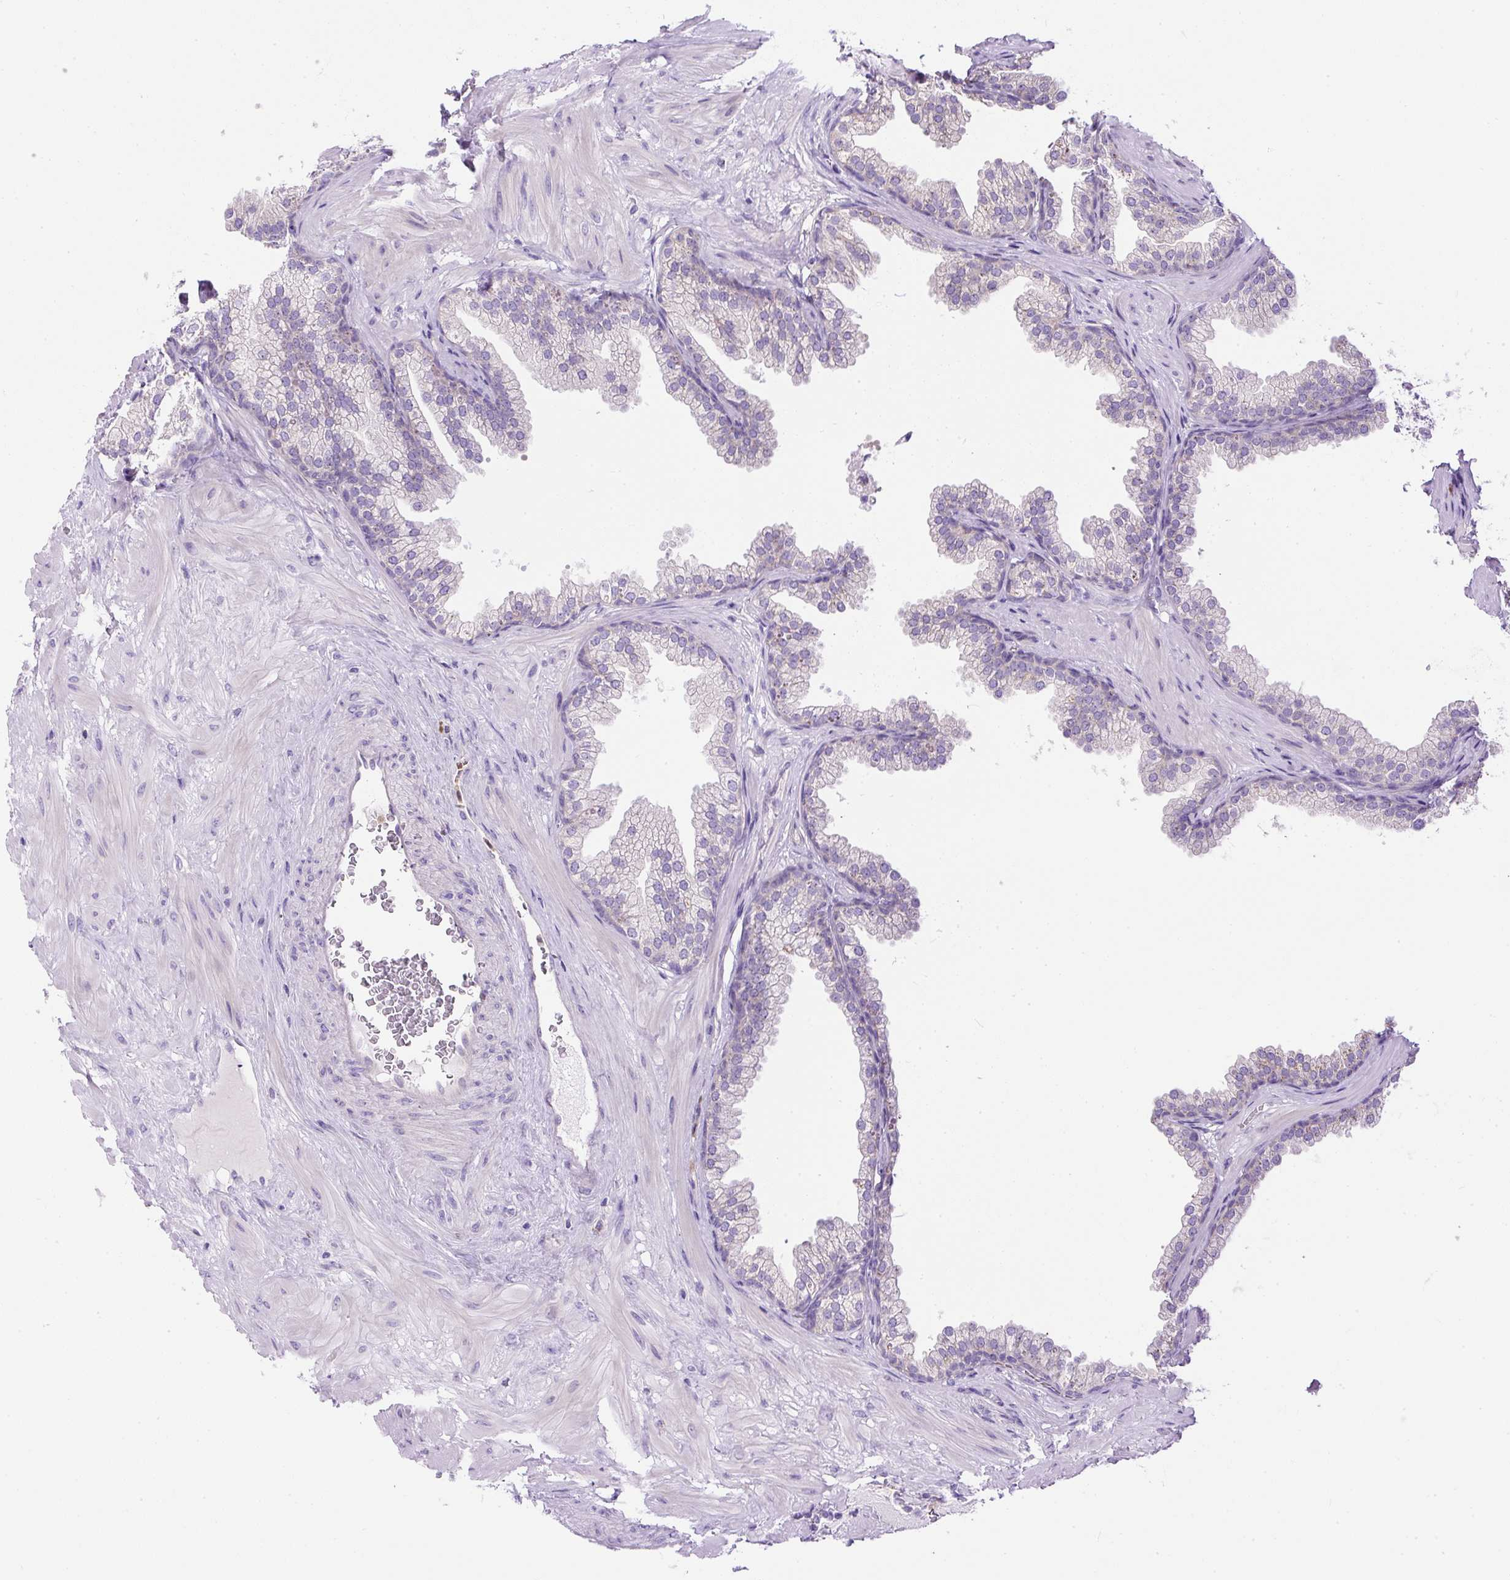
{"staining": {"intensity": "negative", "quantity": "none", "location": "none"}, "tissue": "prostate", "cell_type": "Glandular cells", "image_type": "normal", "snomed": [{"axis": "morphology", "description": "Normal tissue, NOS"}, {"axis": "topography", "description": "Prostate"}], "caption": "The micrograph demonstrates no staining of glandular cells in benign prostate. (DAB immunohistochemistry (IHC), high magnification).", "gene": "CFAP47", "patient": {"sex": "male", "age": 37}}